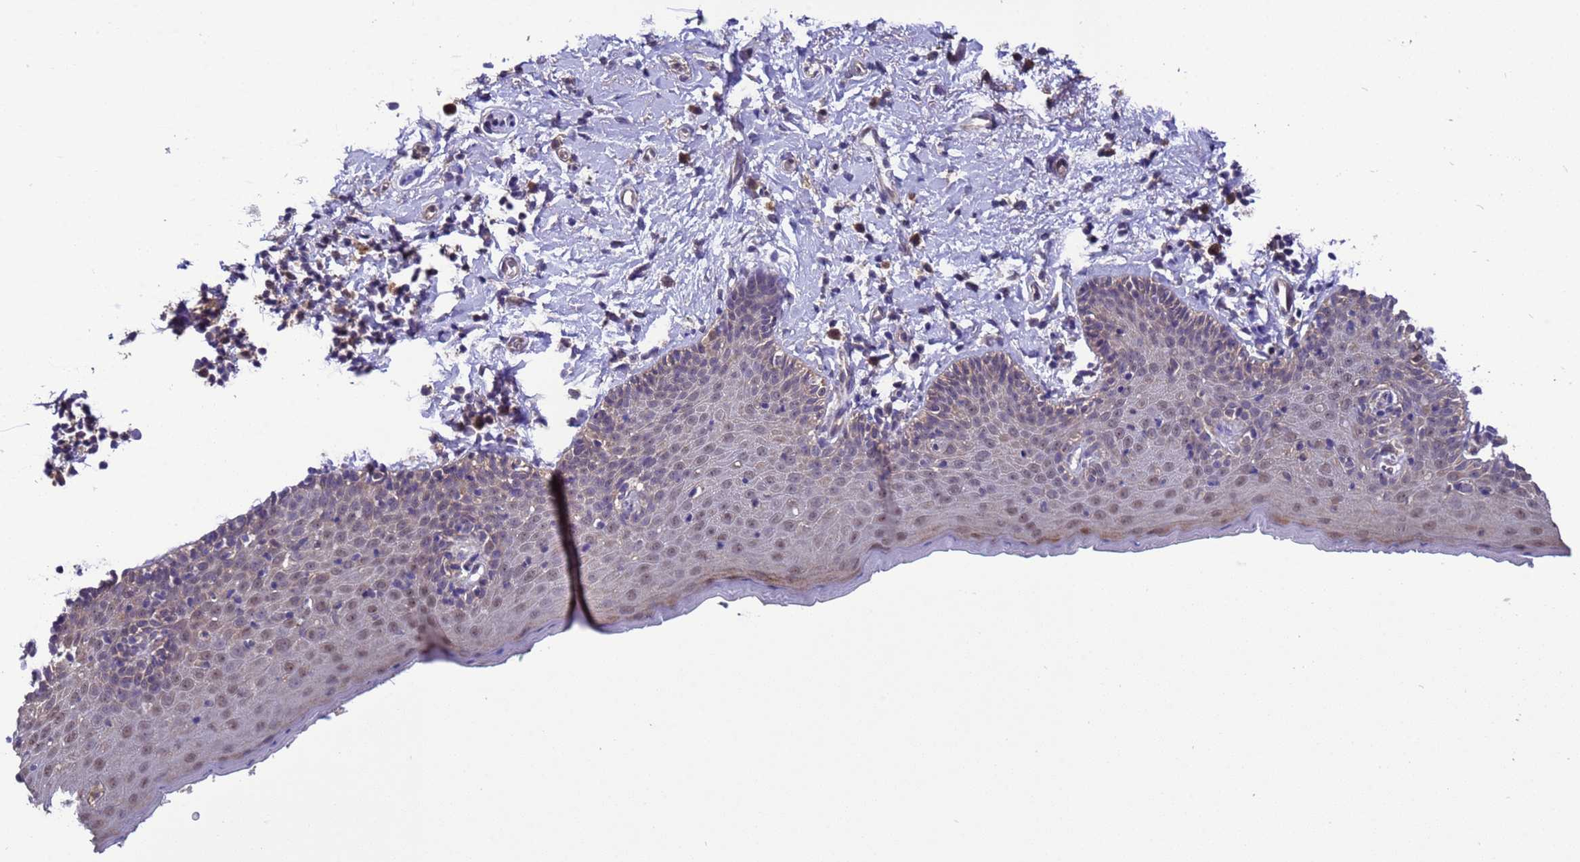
{"staining": {"intensity": "moderate", "quantity": "25%-75%", "location": "nuclear"}, "tissue": "skin", "cell_type": "Epidermal cells", "image_type": "normal", "snomed": [{"axis": "morphology", "description": "Normal tissue, NOS"}, {"axis": "topography", "description": "Vulva"}], "caption": "A brown stain labels moderate nuclear positivity of a protein in epidermal cells of benign skin.", "gene": "ZFP69B", "patient": {"sex": "female", "age": 66}}